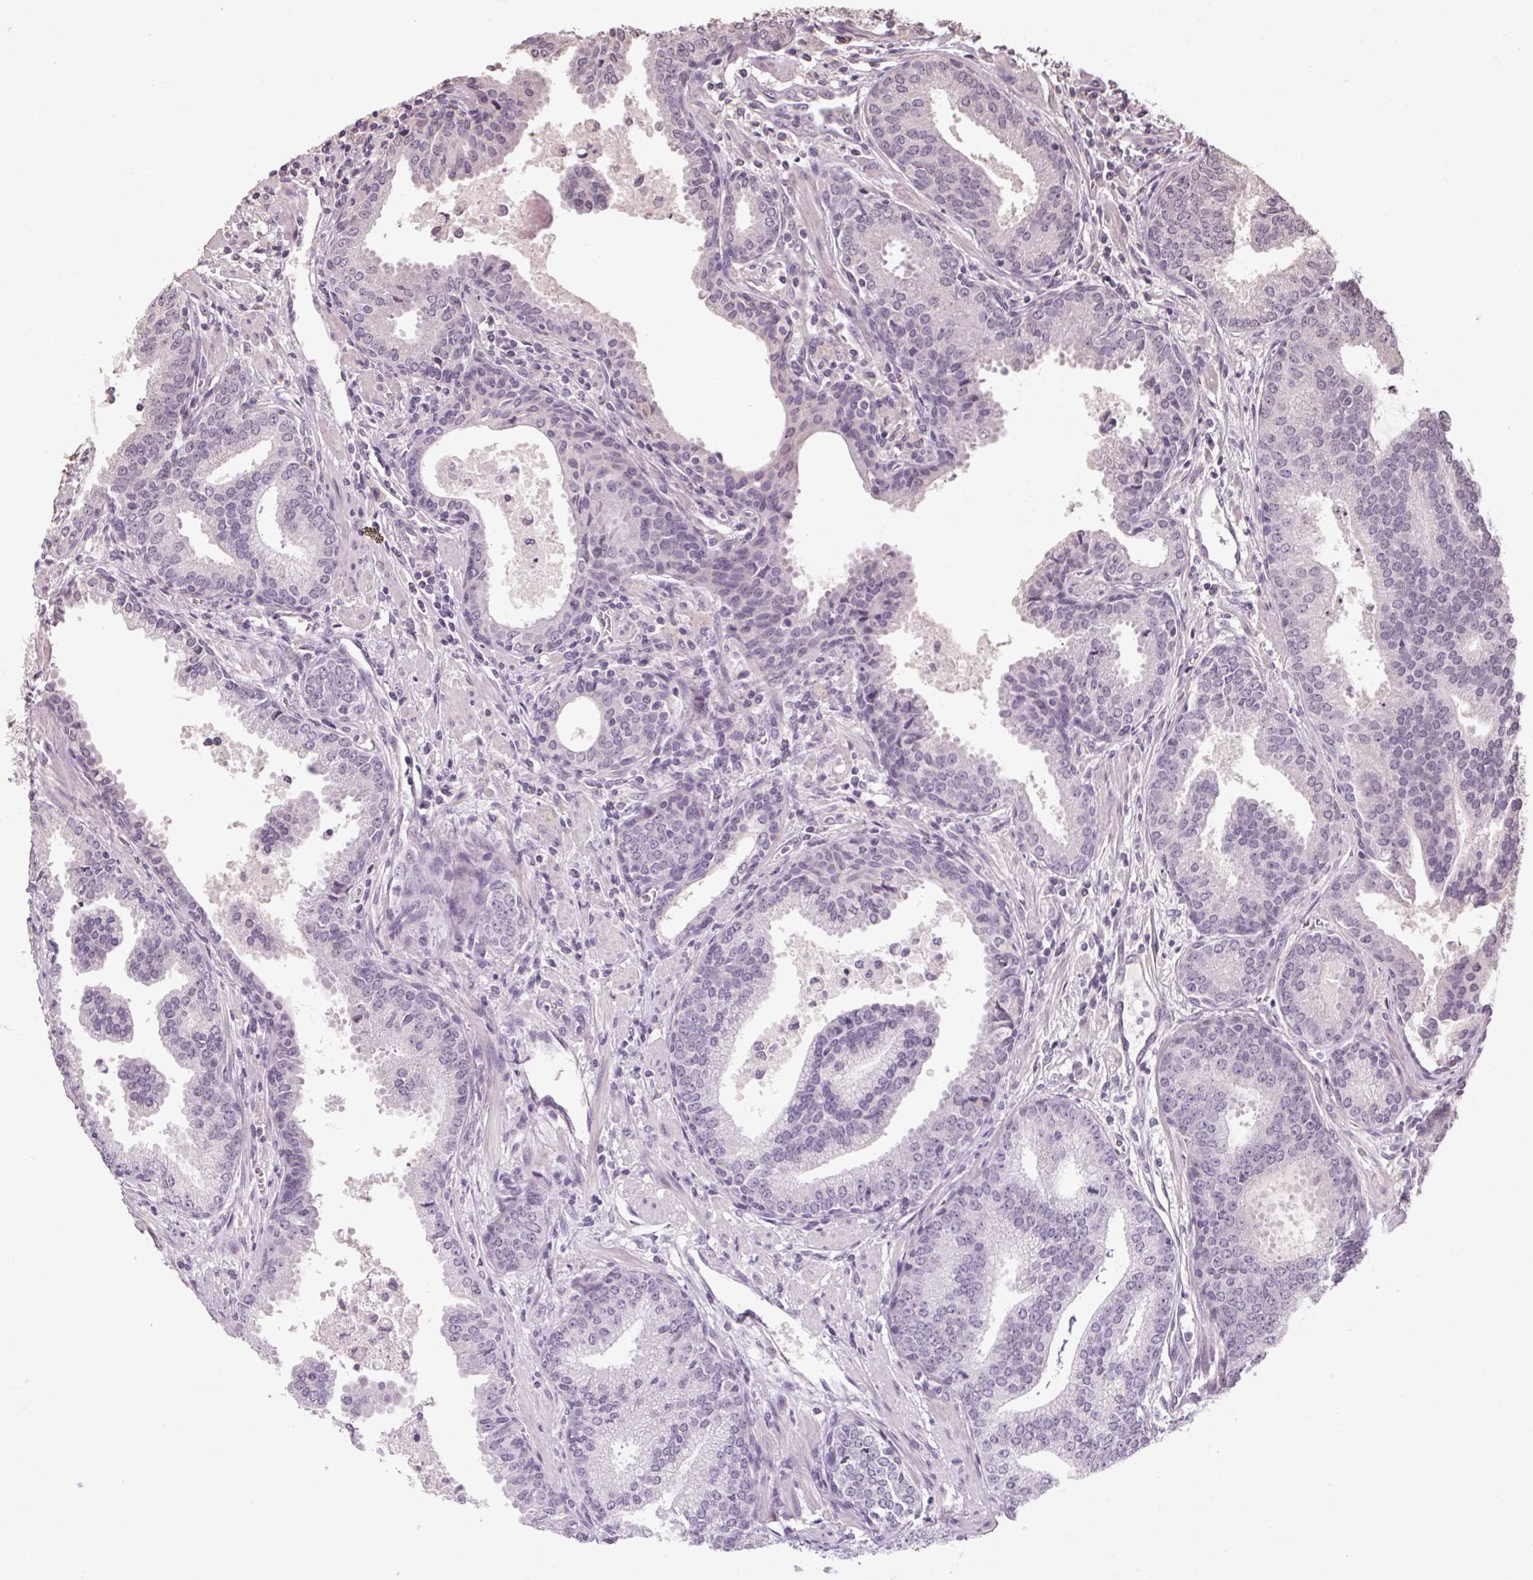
{"staining": {"intensity": "negative", "quantity": "none", "location": "none"}, "tissue": "prostate cancer", "cell_type": "Tumor cells", "image_type": "cancer", "snomed": [{"axis": "morphology", "description": "Adenocarcinoma, NOS"}, {"axis": "topography", "description": "Prostate"}], "caption": "High power microscopy image of an IHC photomicrograph of adenocarcinoma (prostate), revealing no significant expression in tumor cells.", "gene": "POMC", "patient": {"sex": "male", "age": 64}}